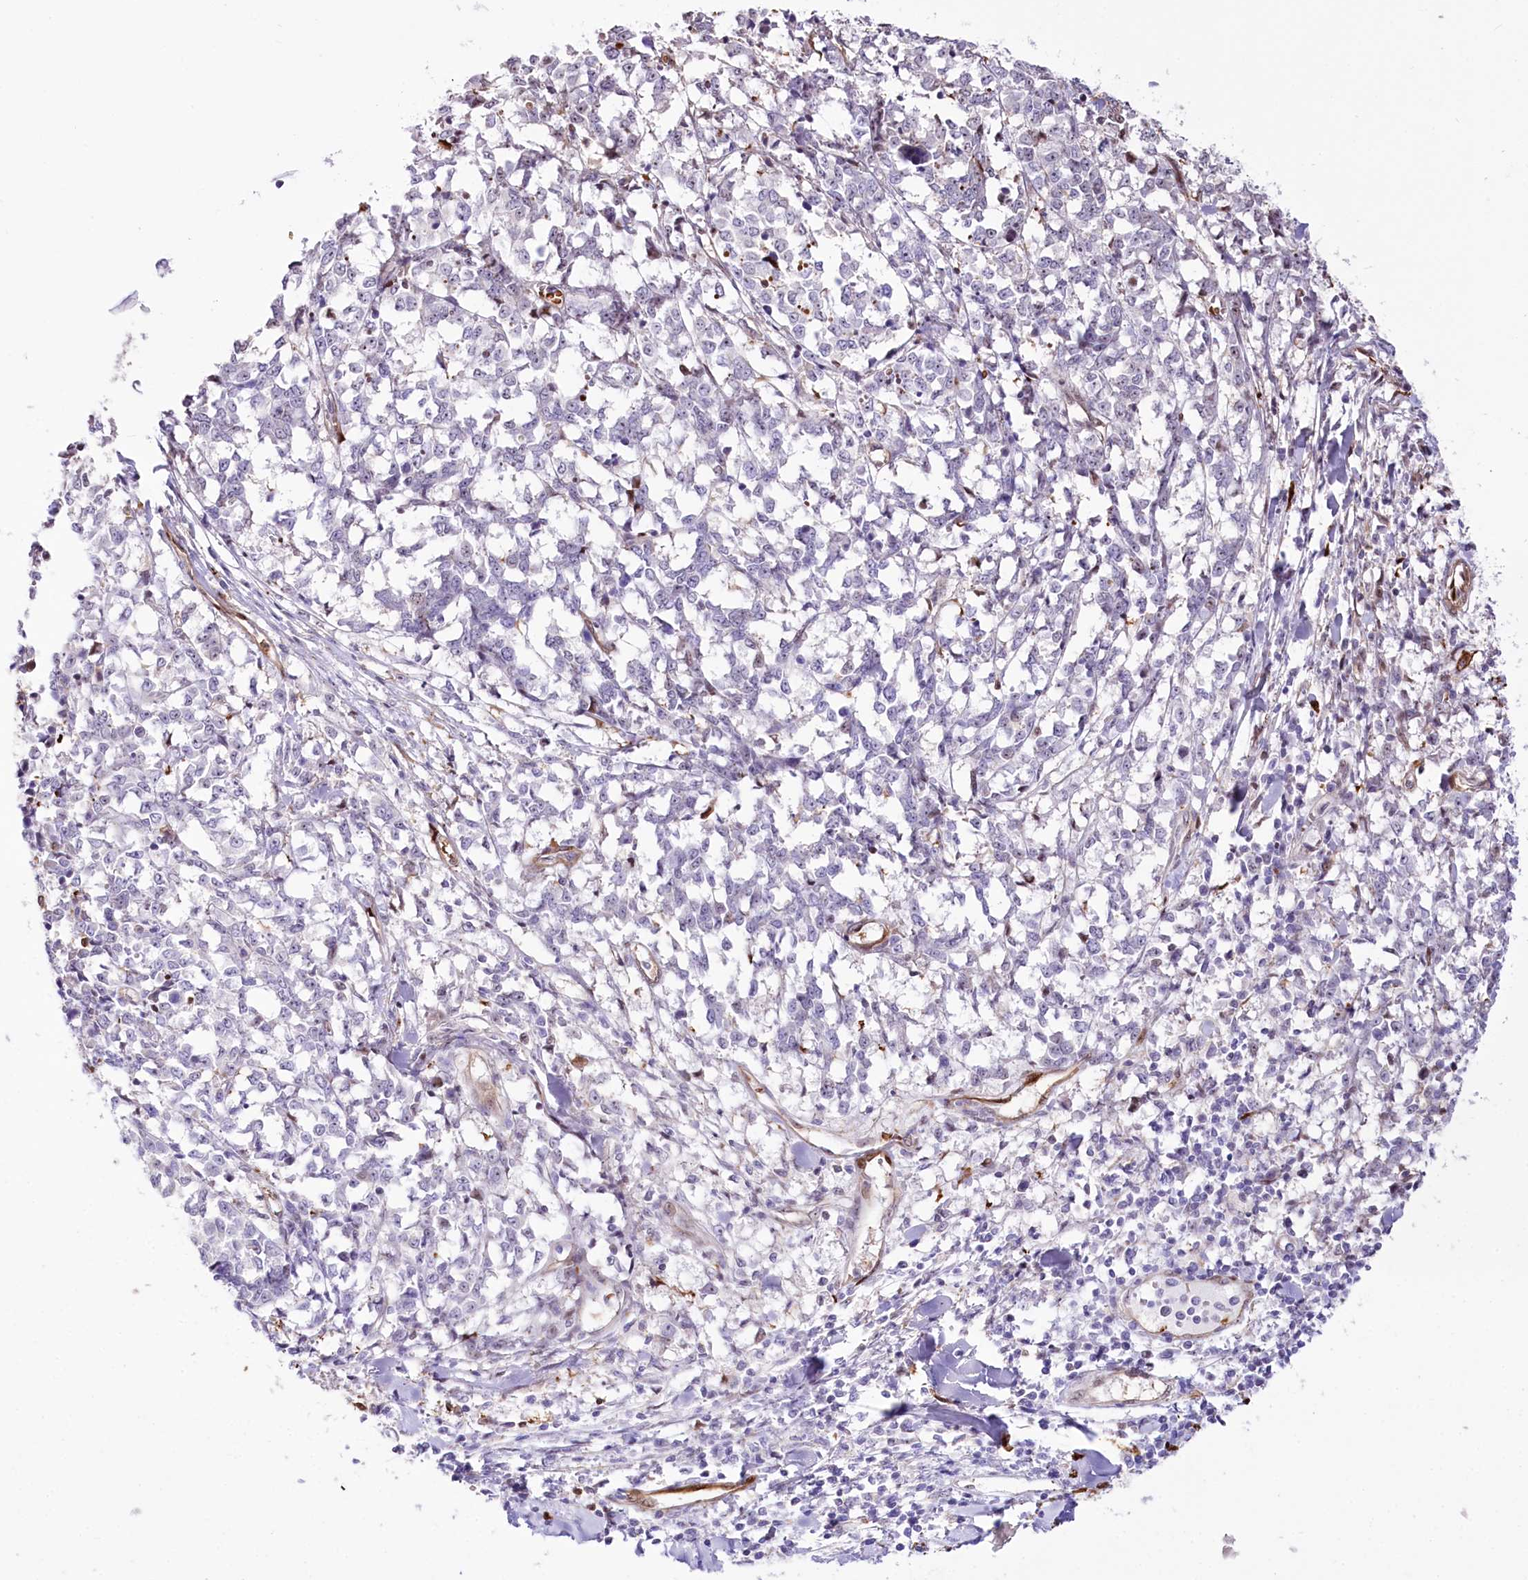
{"staining": {"intensity": "negative", "quantity": "none", "location": "none"}, "tissue": "melanoma", "cell_type": "Tumor cells", "image_type": "cancer", "snomed": [{"axis": "morphology", "description": "Malignant melanoma, NOS"}, {"axis": "topography", "description": "Skin"}], "caption": "There is no significant positivity in tumor cells of melanoma.", "gene": "PTMS", "patient": {"sex": "female", "age": 72}}